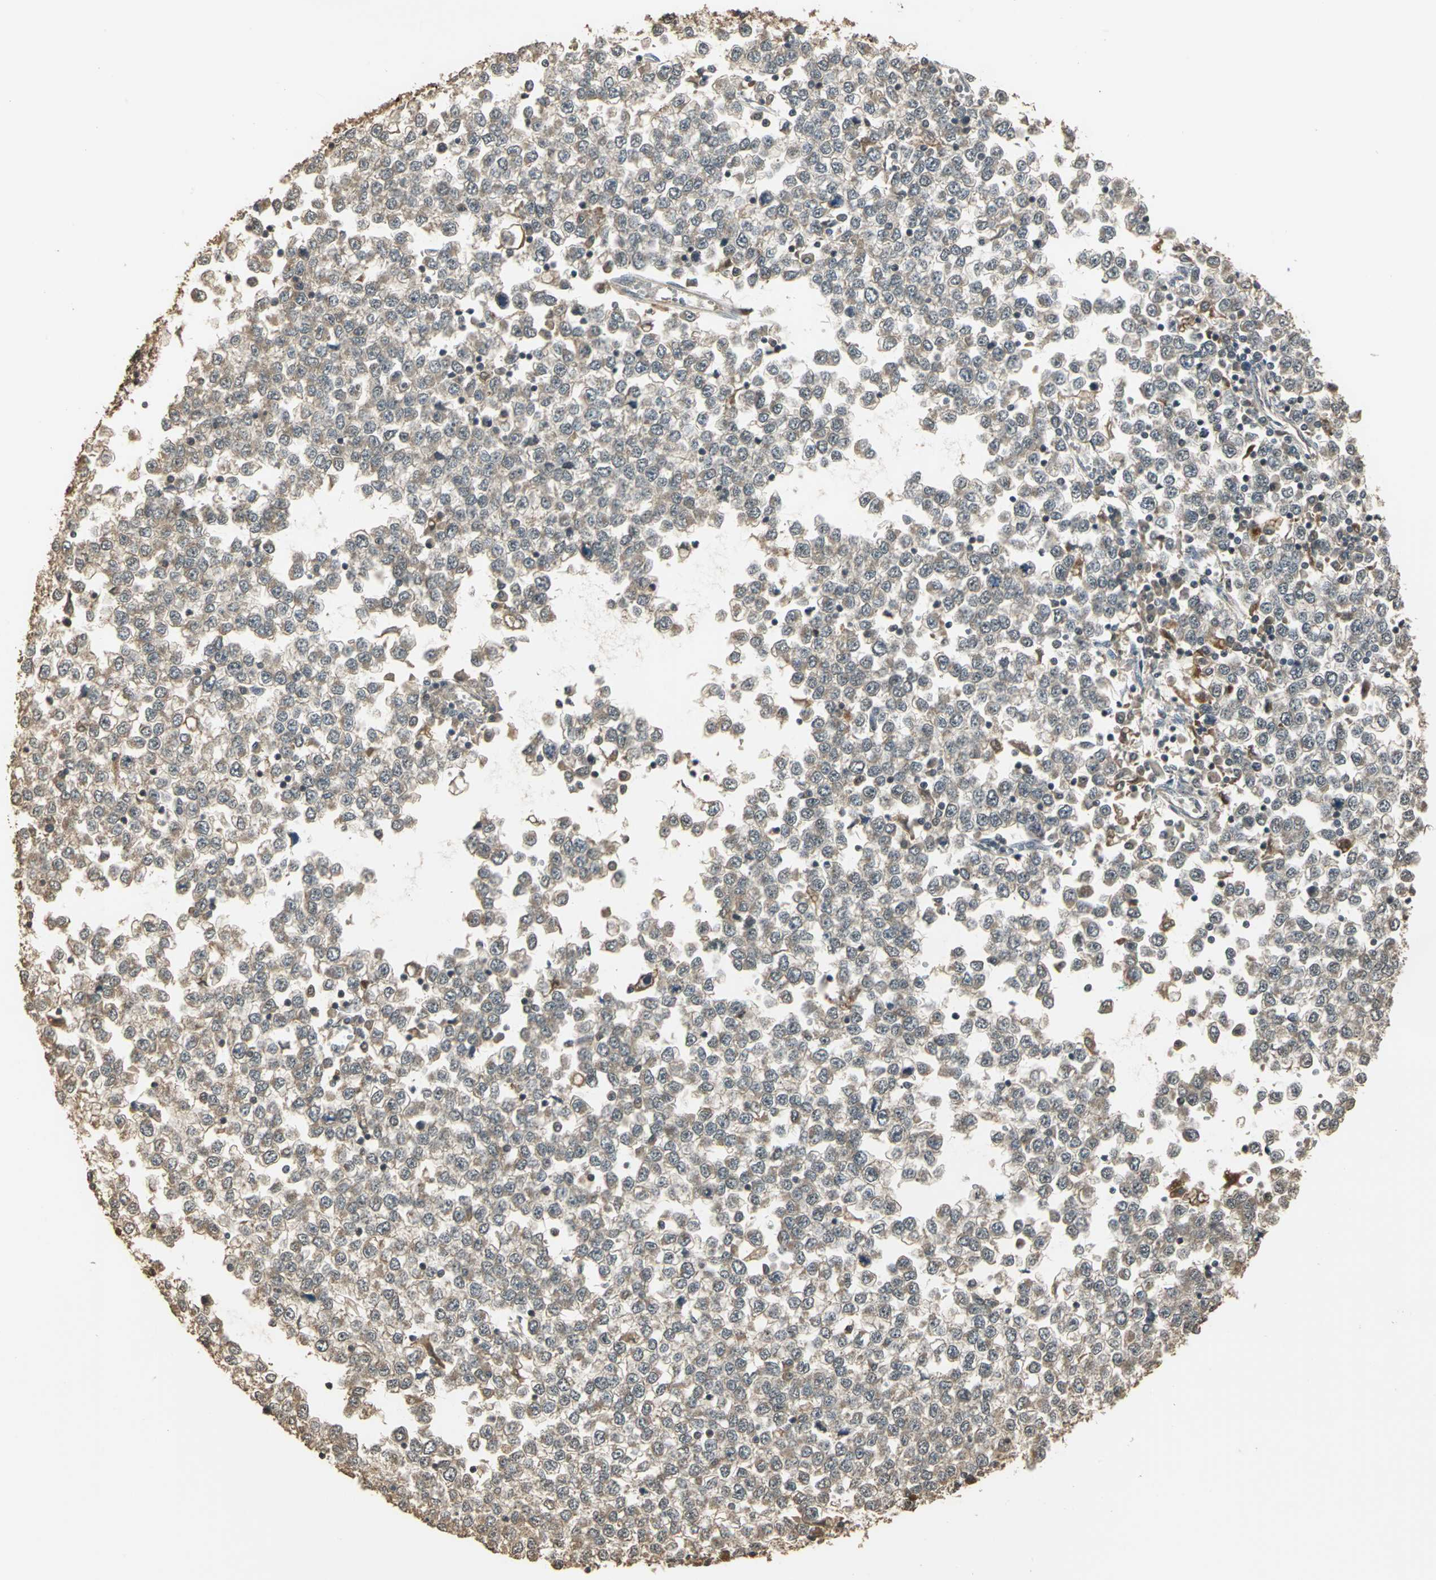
{"staining": {"intensity": "weak", "quantity": "25%-75%", "location": "cytoplasmic/membranous"}, "tissue": "testis cancer", "cell_type": "Tumor cells", "image_type": "cancer", "snomed": [{"axis": "morphology", "description": "Seminoma, NOS"}, {"axis": "topography", "description": "Testis"}], "caption": "Immunohistochemical staining of seminoma (testis) shows low levels of weak cytoplasmic/membranous expression in about 25%-75% of tumor cells.", "gene": "UCHL5", "patient": {"sex": "male", "age": 65}}